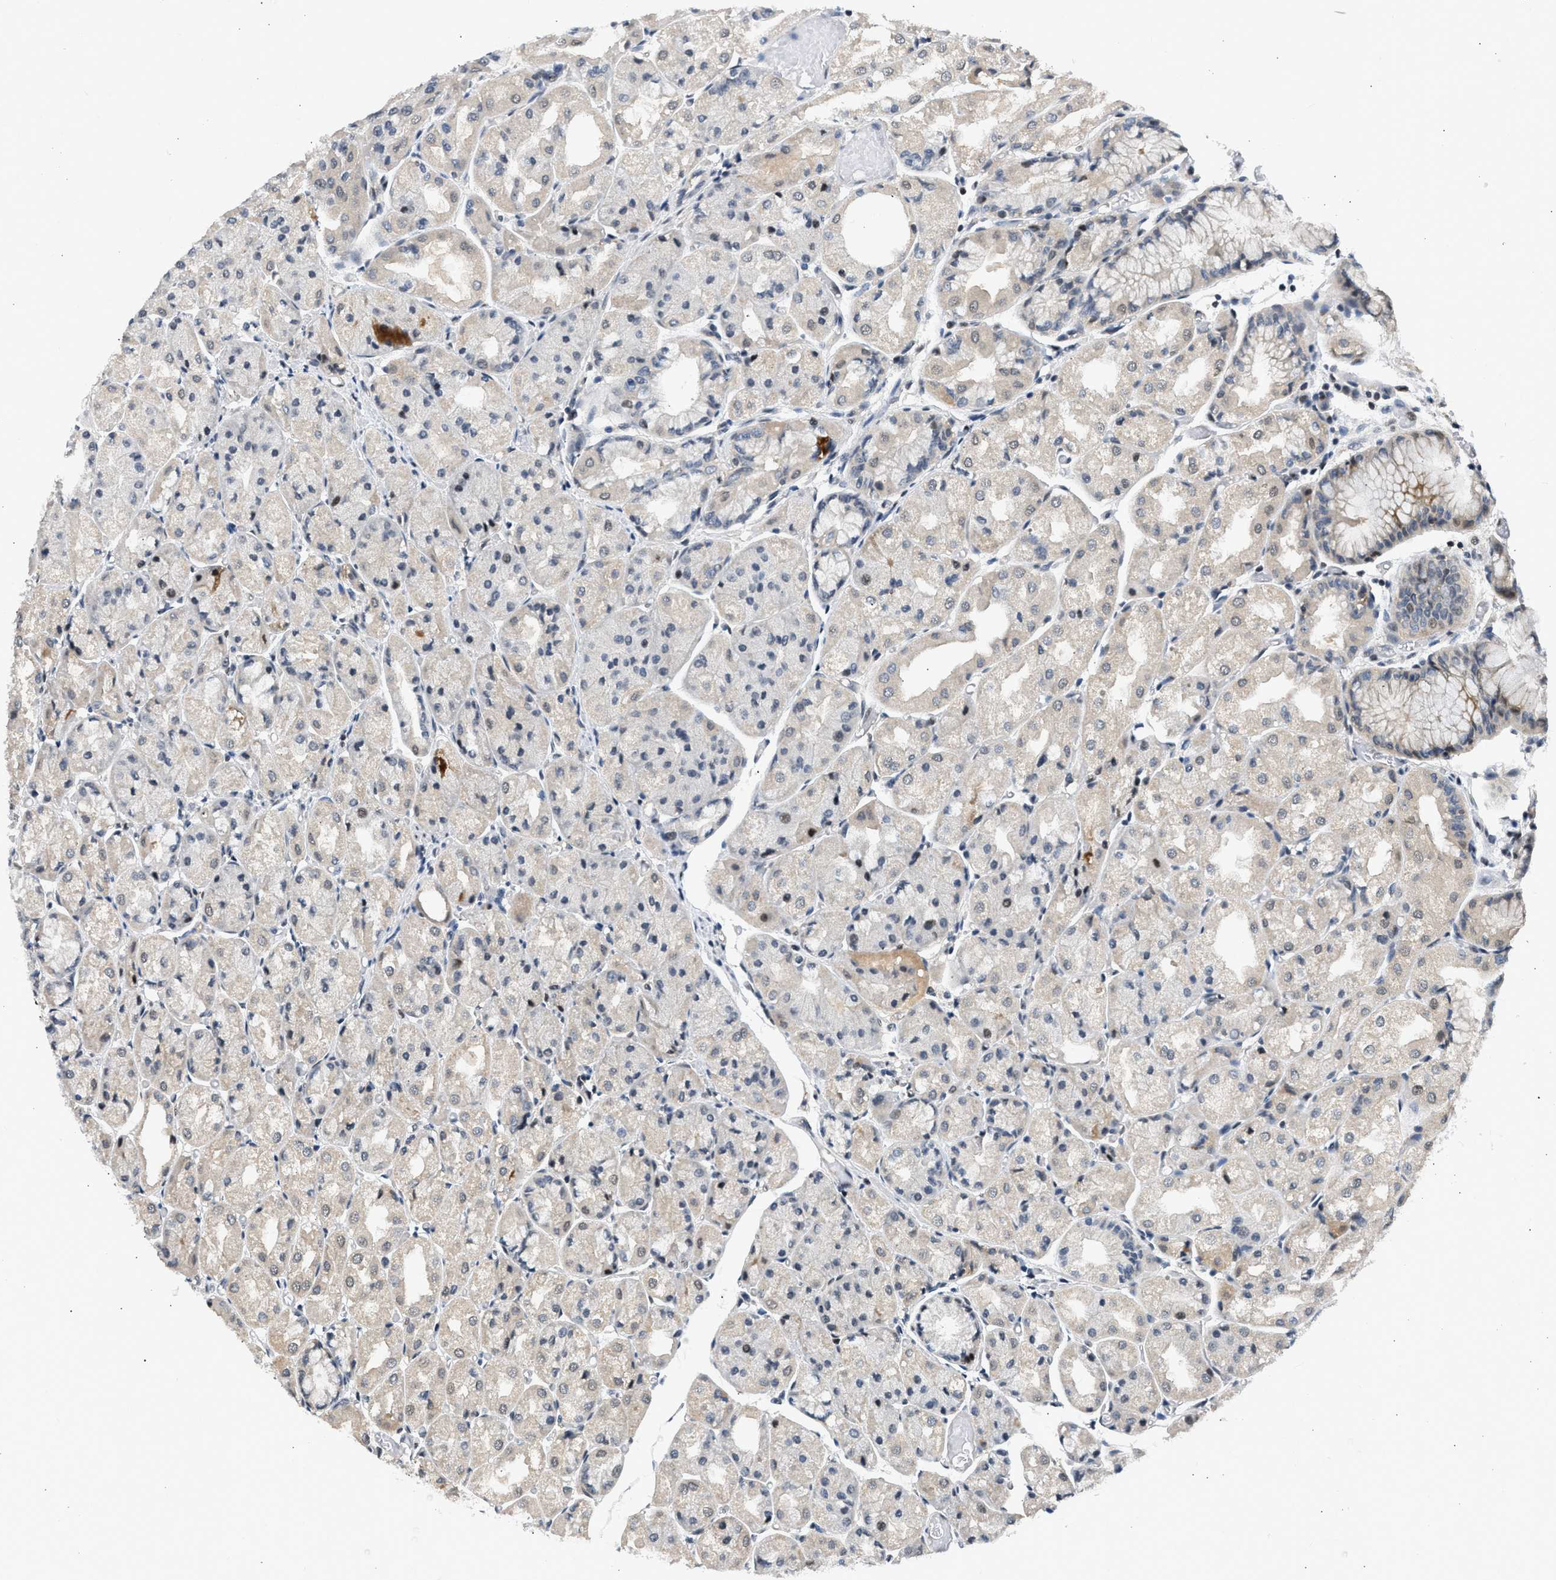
{"staining": {"intensity": "moderate", "quantity": "<25%", "location": "nuclear"}, "tissue": "stomach", "cell_type": "Glandular cells", "image_type": "normal", "snomed": [{"axis": "morphology", "description": "Normal tissue, NOS"}, {"axis": "topography", "description": "Stomach, upper"}], "caption": "A histopathology image showing moderate nuclear positivity in about <25% of glandular cells in unremarkable stomach, as visualized by brown immunohistochemical staining.", "gene": "OLIG3", "patient": {"sex": "male", "age": 72}}